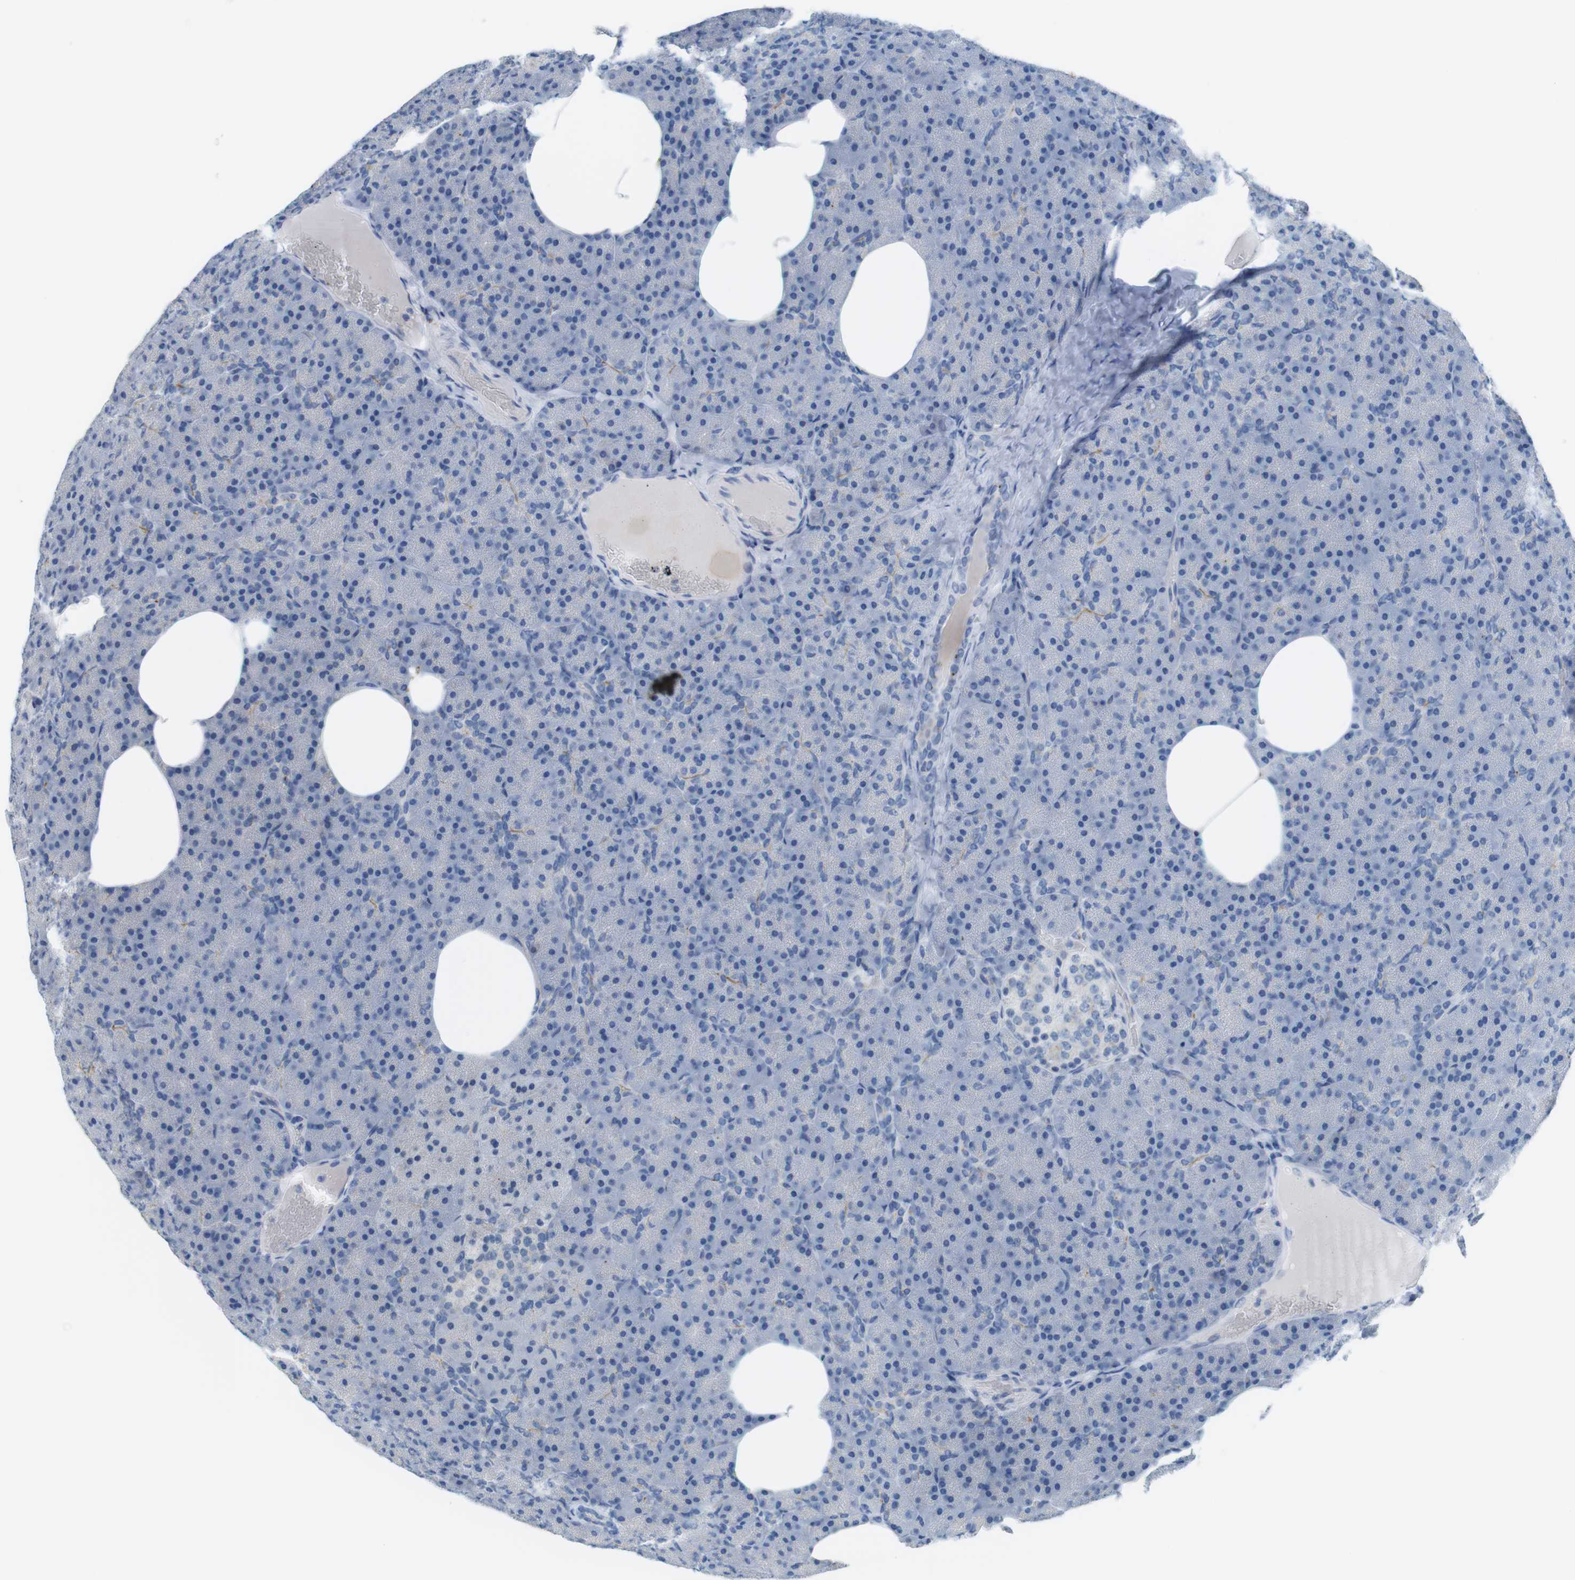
{"staining": {"intensity": "negative", "quantity": "none", "location": "none"}, "tissue": "pancreas", "cell_type": "Exocrine glandular cells", "image_type": "normal", "snomed": [{"axis": "morphology", "description": "Normal tissue, NOS"}, {"axis": "topography", "description": "Pancreas"}], "caption": "Immunohistochemical staining of benign human pancreas demonstrates no significant staining in exocrine glandular cells. (DAB (3,3'-diaminobenzidine) immunohistochemistry (IHC) with hematoxylin counter stain).", "gene": "YIPF1", "patient": {"sex": "female", "age": 35}}